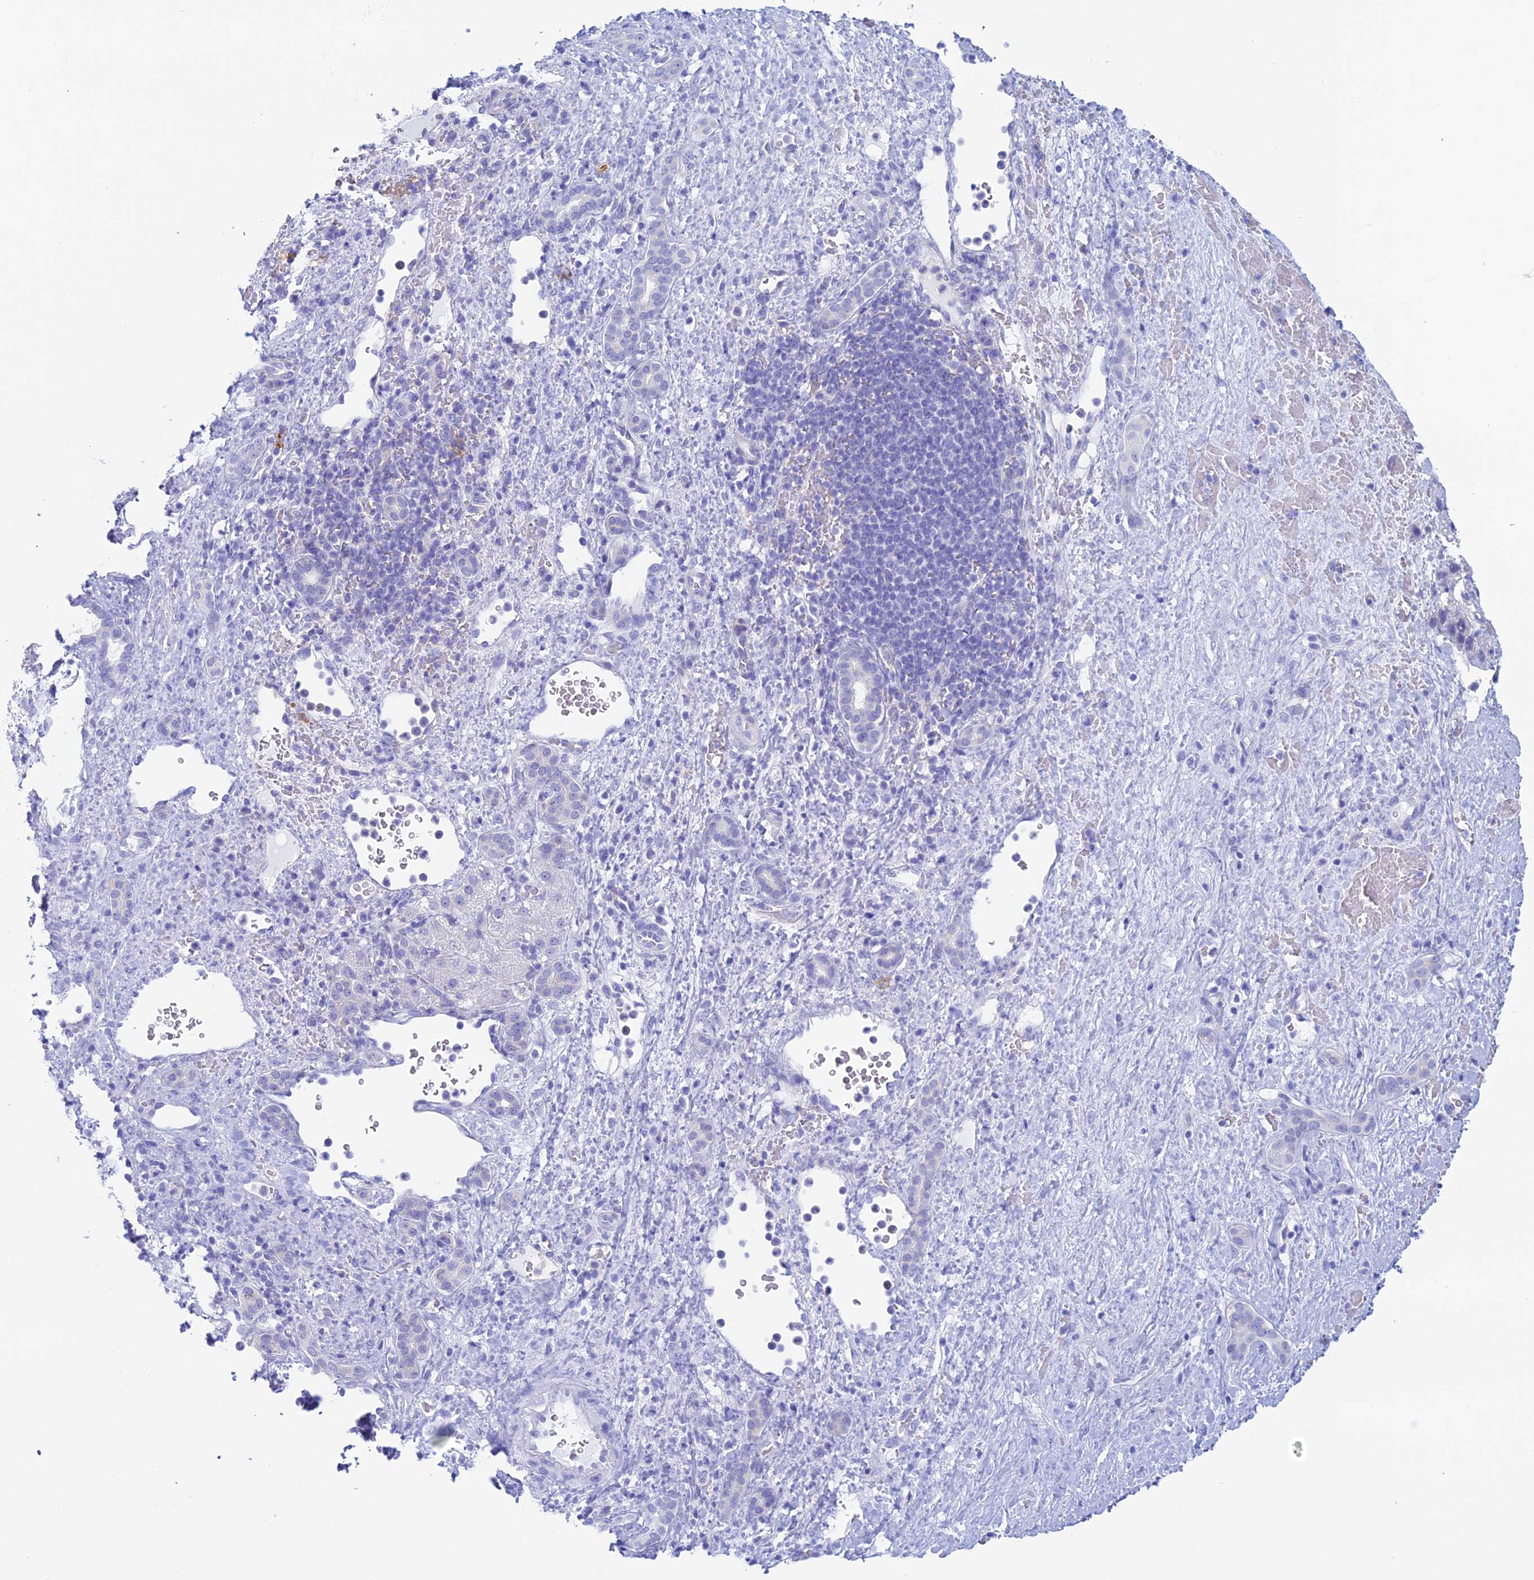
{"staining": {"intensity": "negative", "quantity": "none", "location": "none"}, "tissue": "liver cancer", "cell_type": "Tumor cells", "image_type": "cancer", "snomed": [{"axis": "morphology", "description": "Normal tissue, NOS"}, {"axis": "morphology", "description": "Carcinoma, Hepatocellular, NOS"}, {"axis": "topography", "description": "Liver"}], "caption": "A micrograph of human liver hepatocellular carcinoma is negative for staining in tumor cells.", "gene": "KCNK17", "patient": {"sex": "male", "age": 57}}